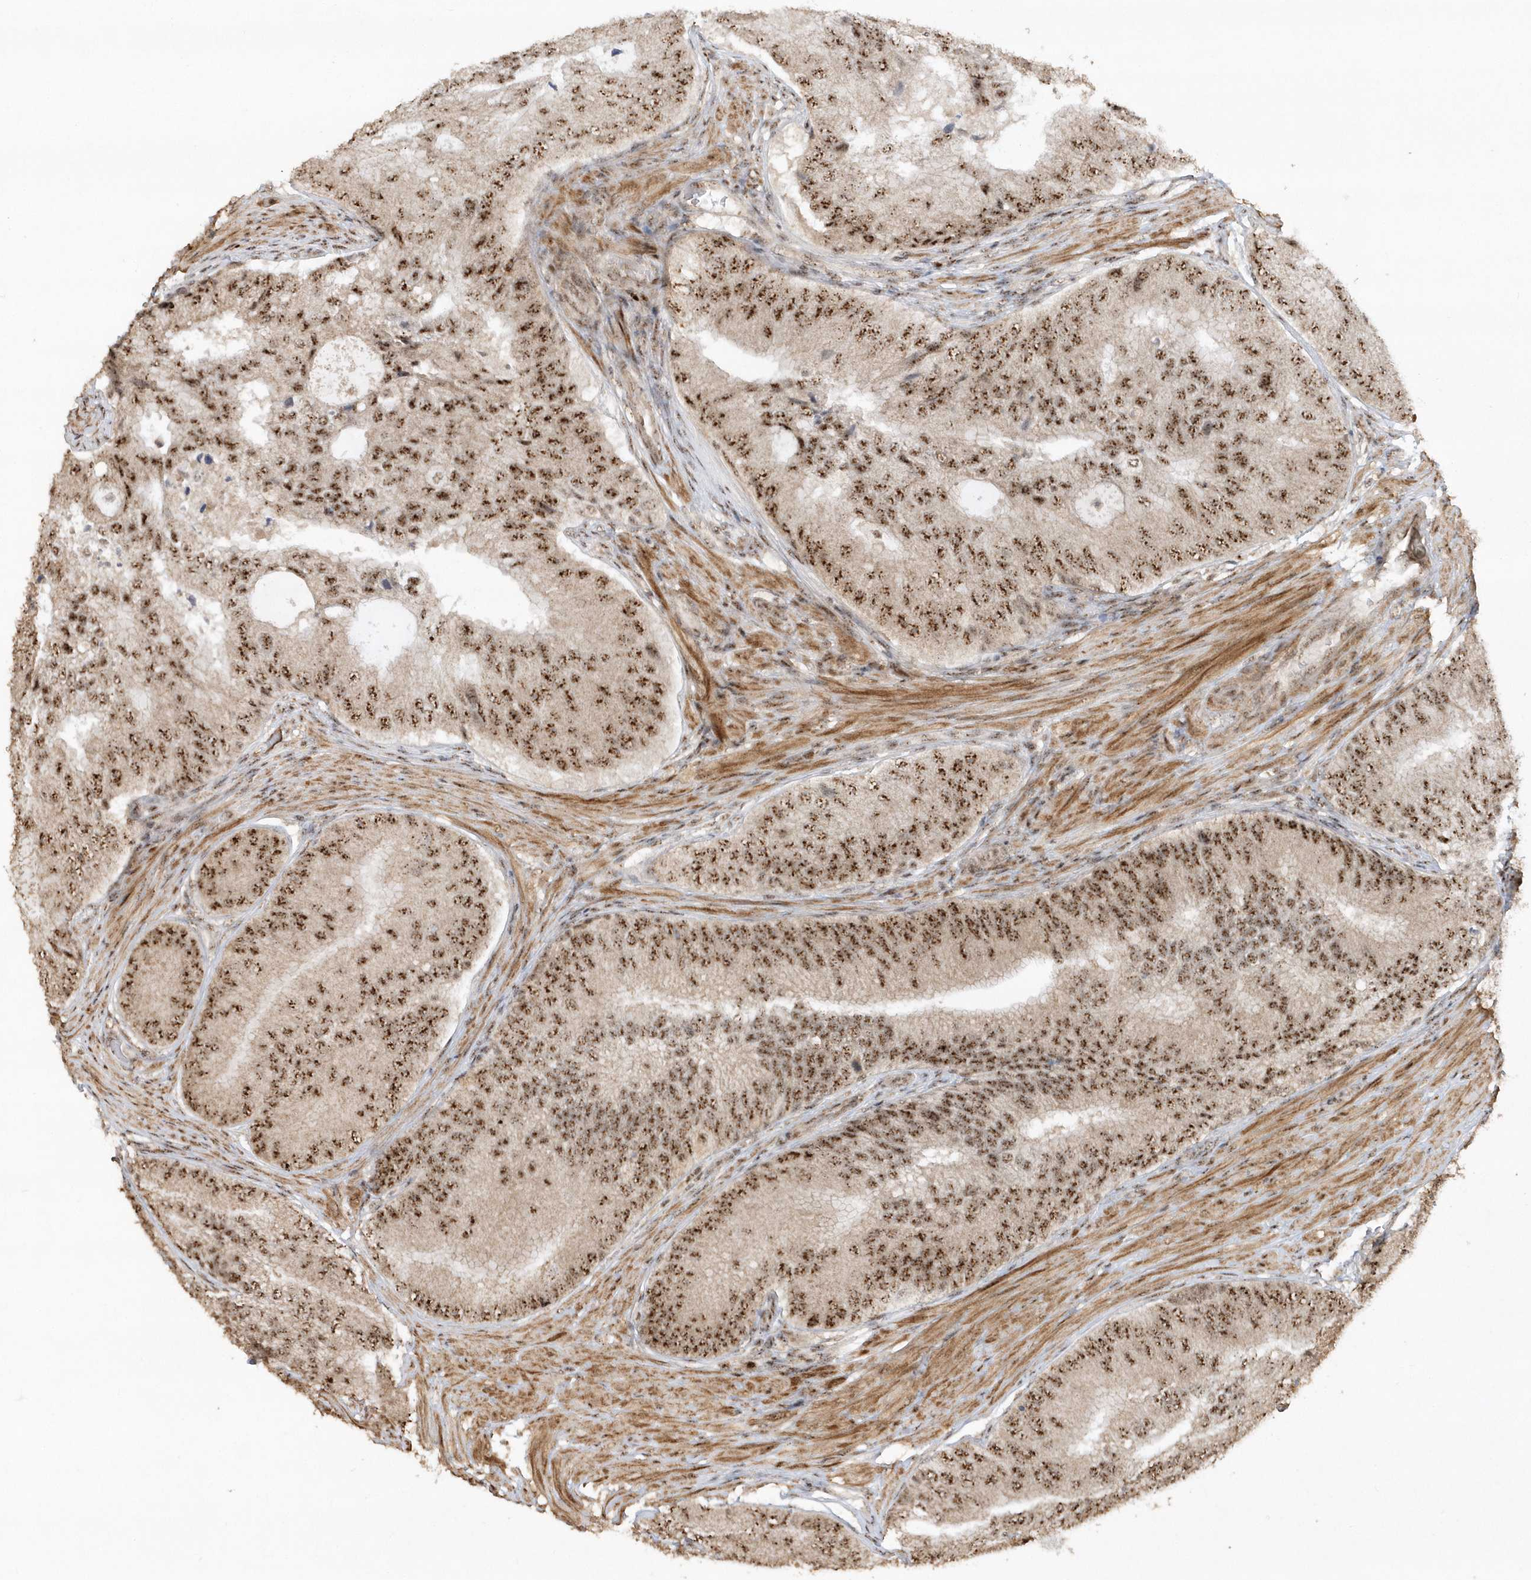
{"staining": {"intensity": "strong", "quantity": ">75%", "location": "nuclear"}, "tissue": "prostate cancer", "cell_type": "Tumor cells", "image_type": "cancer", "snomed": [{"axis": "morphology", "description": "Adenocarcinoma, High grade"}, {"axis": "topography", "description": "Prostate"}], "caption": "A micrograph showing strong nuclear staining in approximately >75% of tumor cells in adenocarcinoma (high-grade) (prostate), as visualized by brown immunohistochemical staining.", "gene": "POLR3B", "patient": {"sex": "male", "age": 70}}